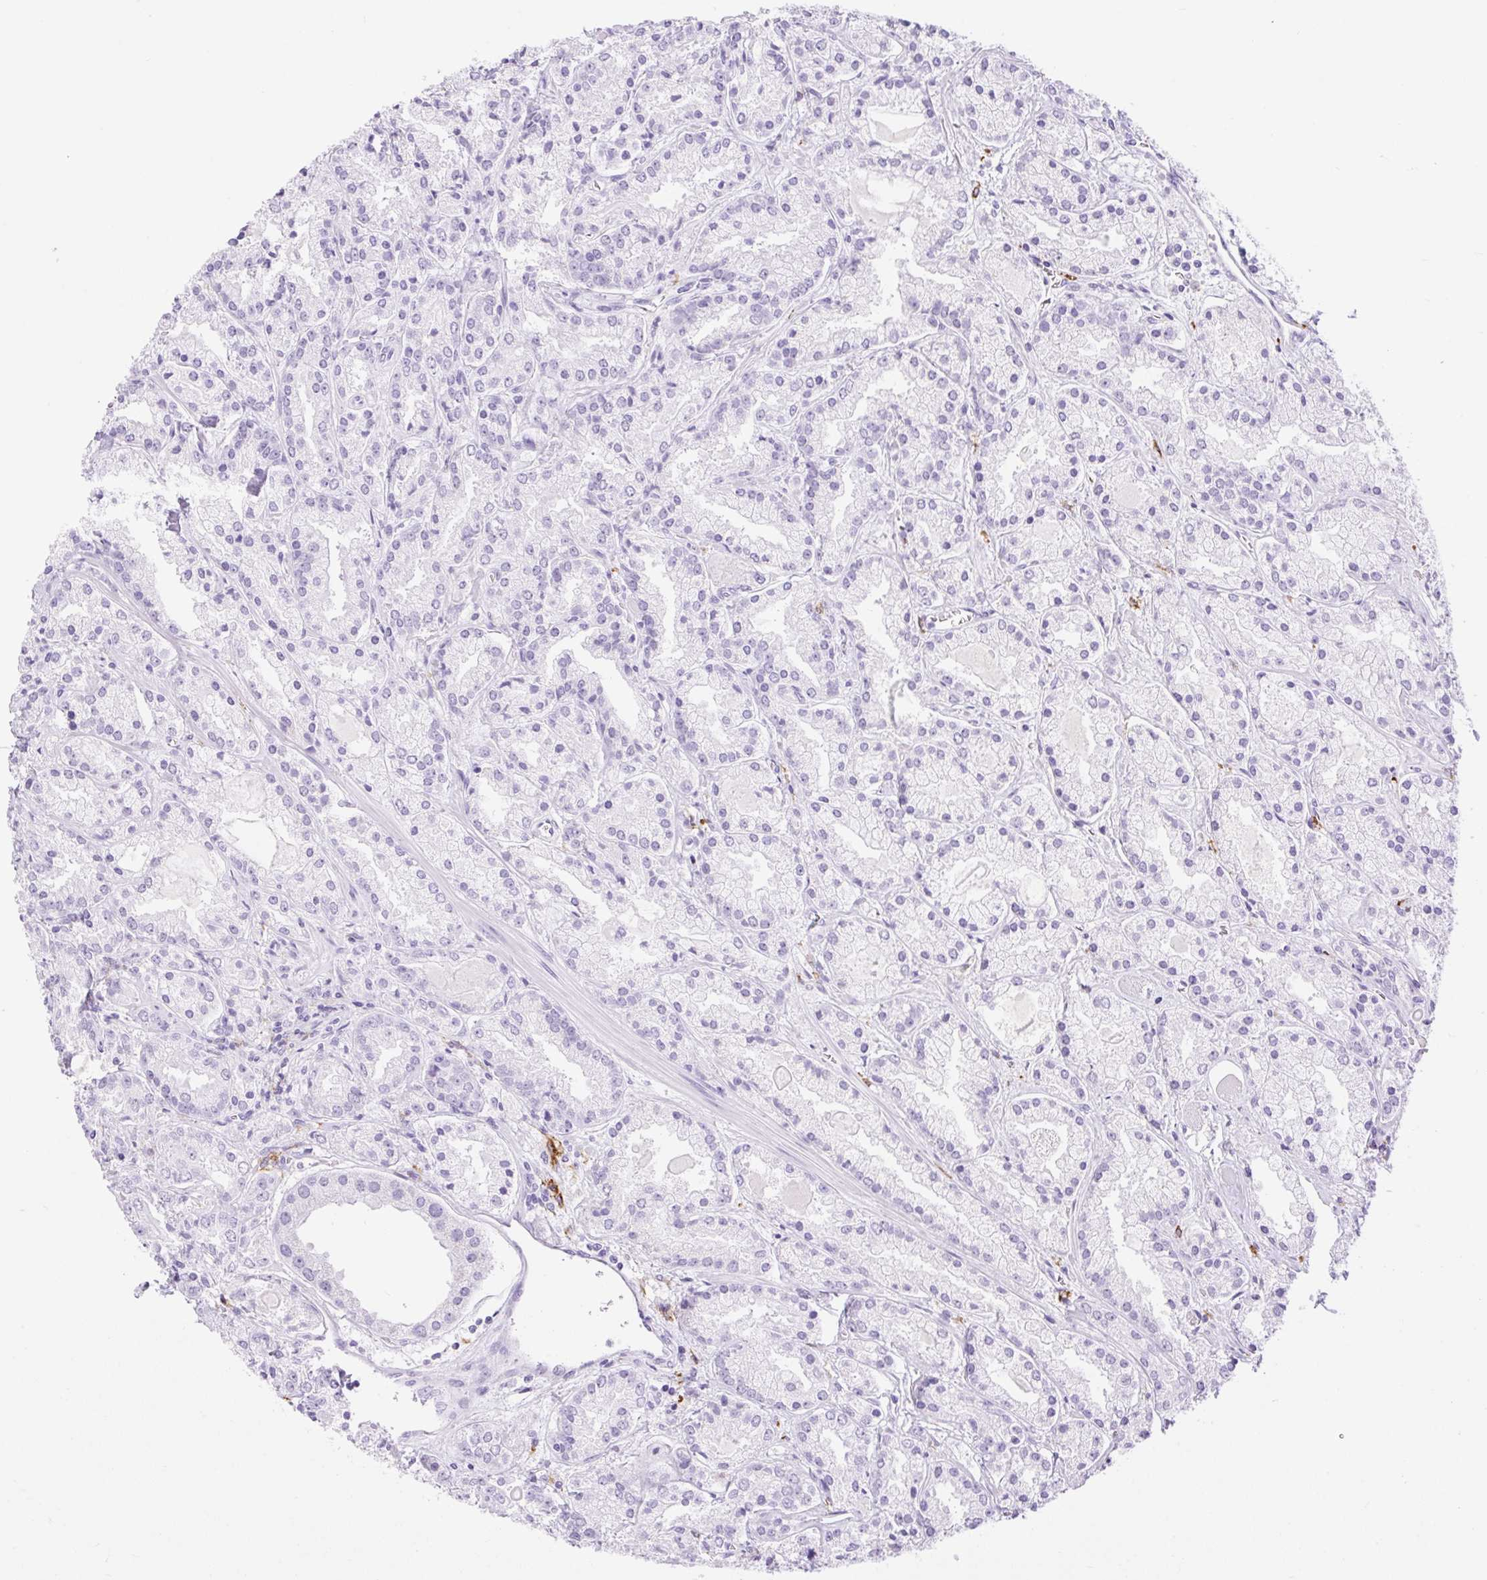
{"staining": {"intensity": "negative", "quantity": "none", "location": "none"}, "tissue": "prostate cancer", "cell_type": "Tumor cells", "image_type": "cancer", "snomed": [{"axis": "morphology", "description": "Adenocarcinoma, High grade"}, {"axis": "topography", "description": "Prostate"}], "caption": "Immunohistochemistry (IHC) of human adenocarcinoma (high-grade) (prostate) reveals no staining in tumor cells.", "gene": "SIGLEC1", "patient": {"sex": "male", "age": 67}}